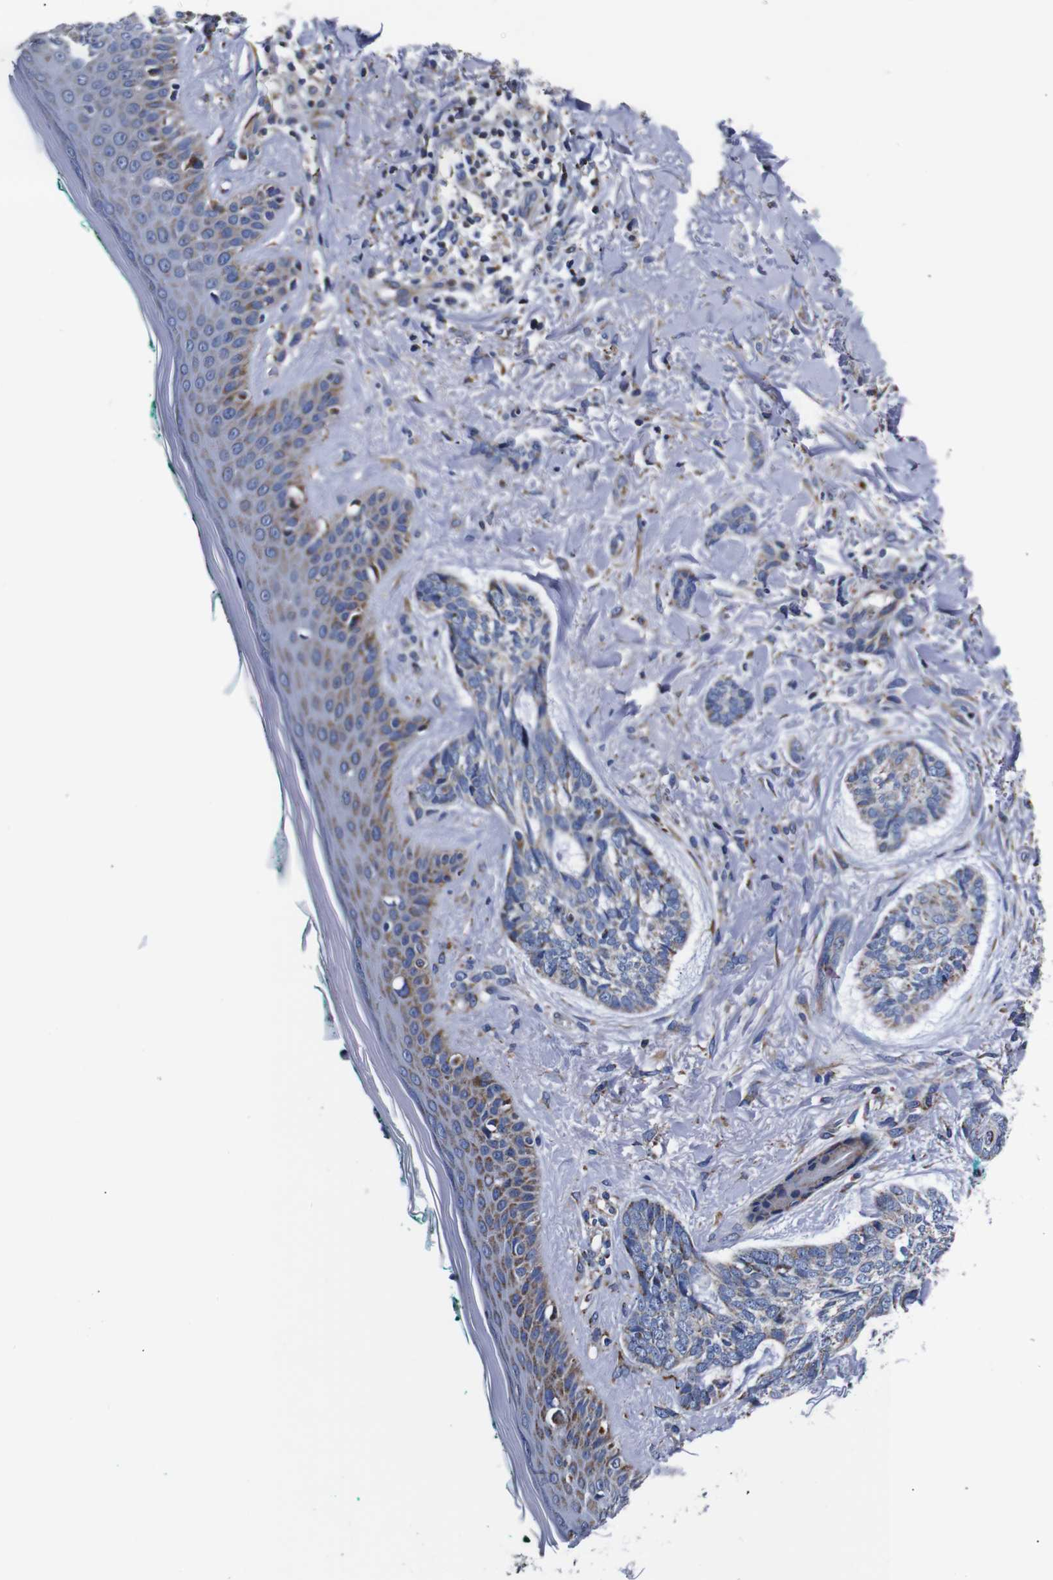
{"staining": {"intensity": "weak", "quantity": "<25%", "location": "cytoplasmic/membranous"}, "tissue": "skin cancer", "cell_type": "Tumor cells", "image_type": "cancer", "snomed": [{"axis": "morphology", "description": "Basal cell carcinoma"}, {"axis": "topography", "description": "Skin"}], "caption": "DAB immunohistochemical staining of skin cancer (basal cell carcinoma) shows no significant positivity in tumor cells.", "gene": "FKBP9", "patient": {"sex": "male", "age": 43}}